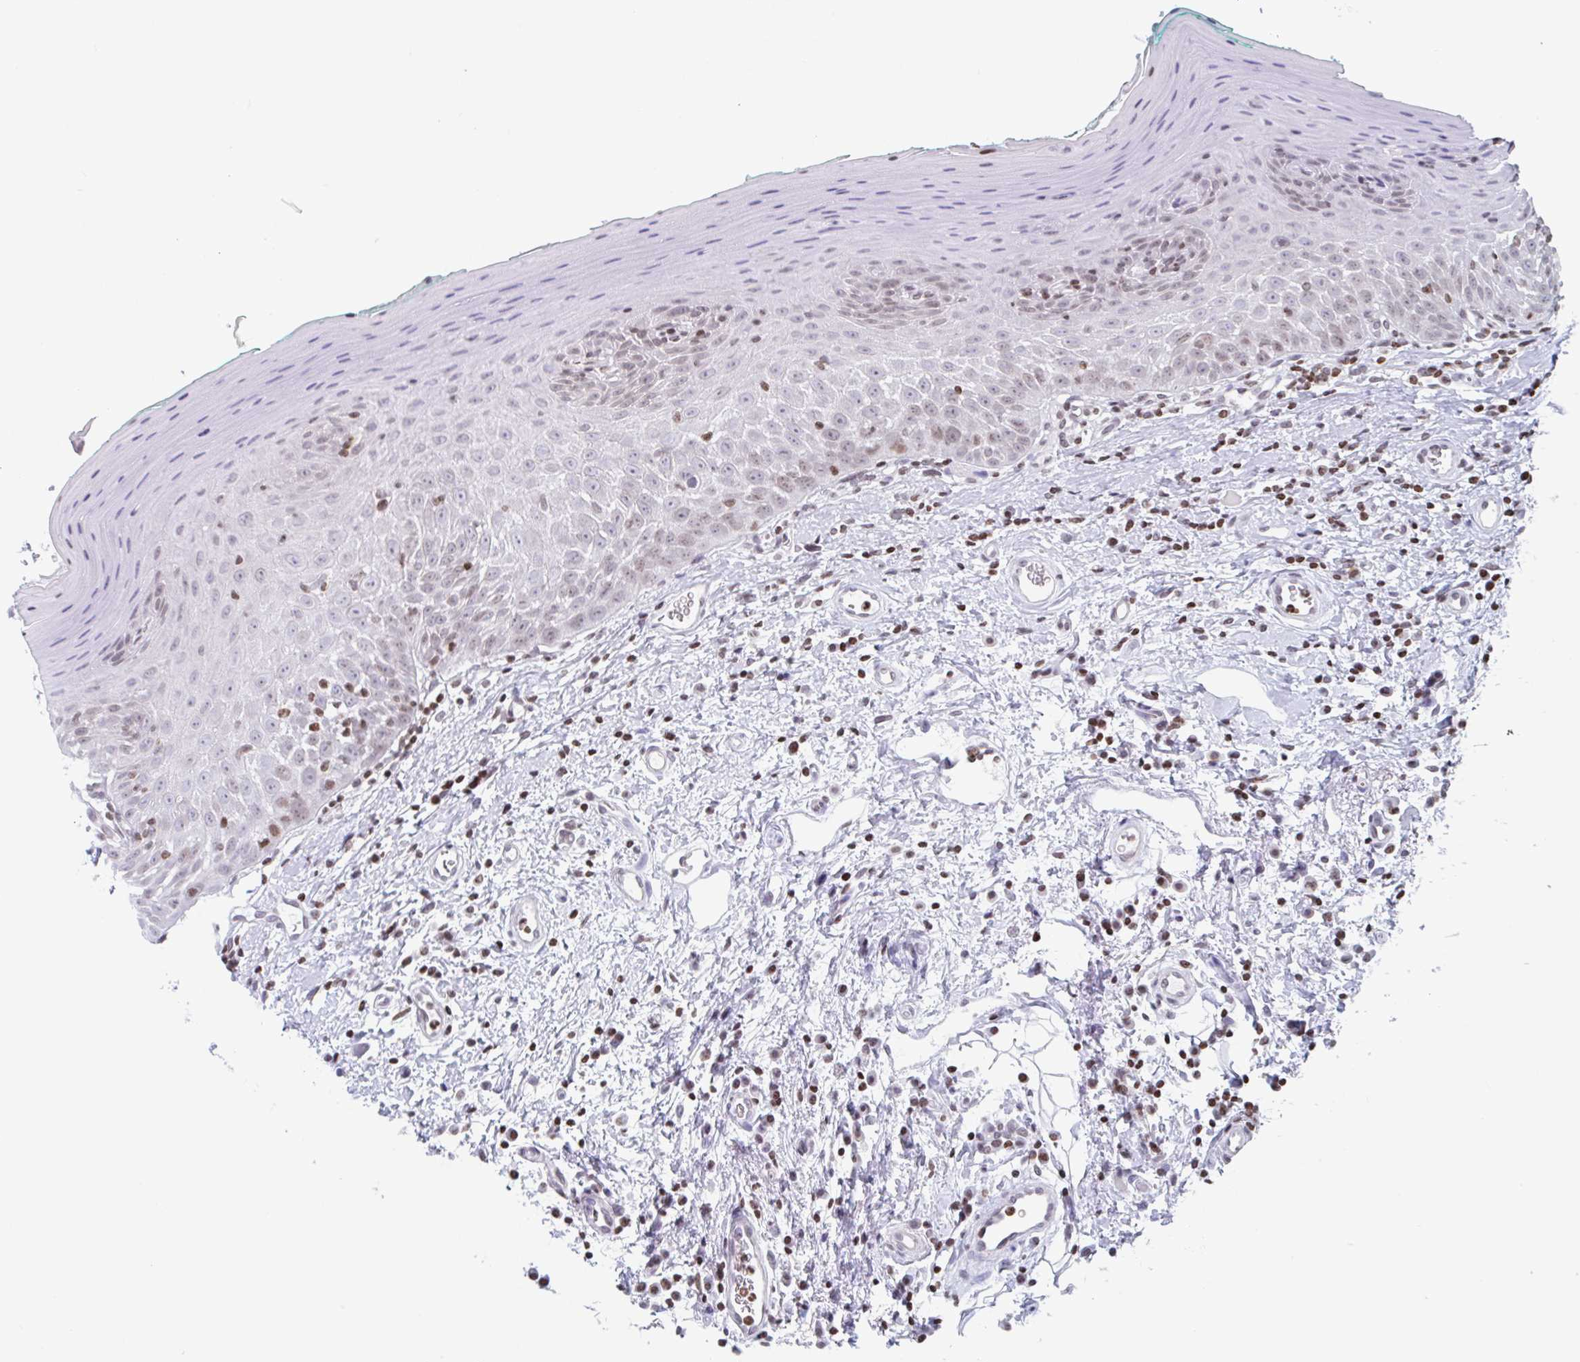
{"staining": {"intensity": "moderate", "quantity": "25%-75%", "location": "nuclear"}, "tissue": "oral mucosa", "cell_type": "Squamous epithelial cells", "image_type": "normal", "snomed": [{"axis": "morphology", "description": "Normal tissue, NOS"}, {"axis": "topography", "description": "Oral tissue"}, {"axis": "topography", "description": "Tounge, NOS"}], "caption": "A brown stain highlights moderate nuclear staining of a protein in squamous epithelial cells of unremarkable oral mucosa. The staining is performed using DAB (3,3'-diaminobenzidine) brown chromogen to label protein expression. The nuclei are counter-stained blue using hematoxylin.", "gene": "NOL6", "patient": {"sex": "male", "age": 83}}